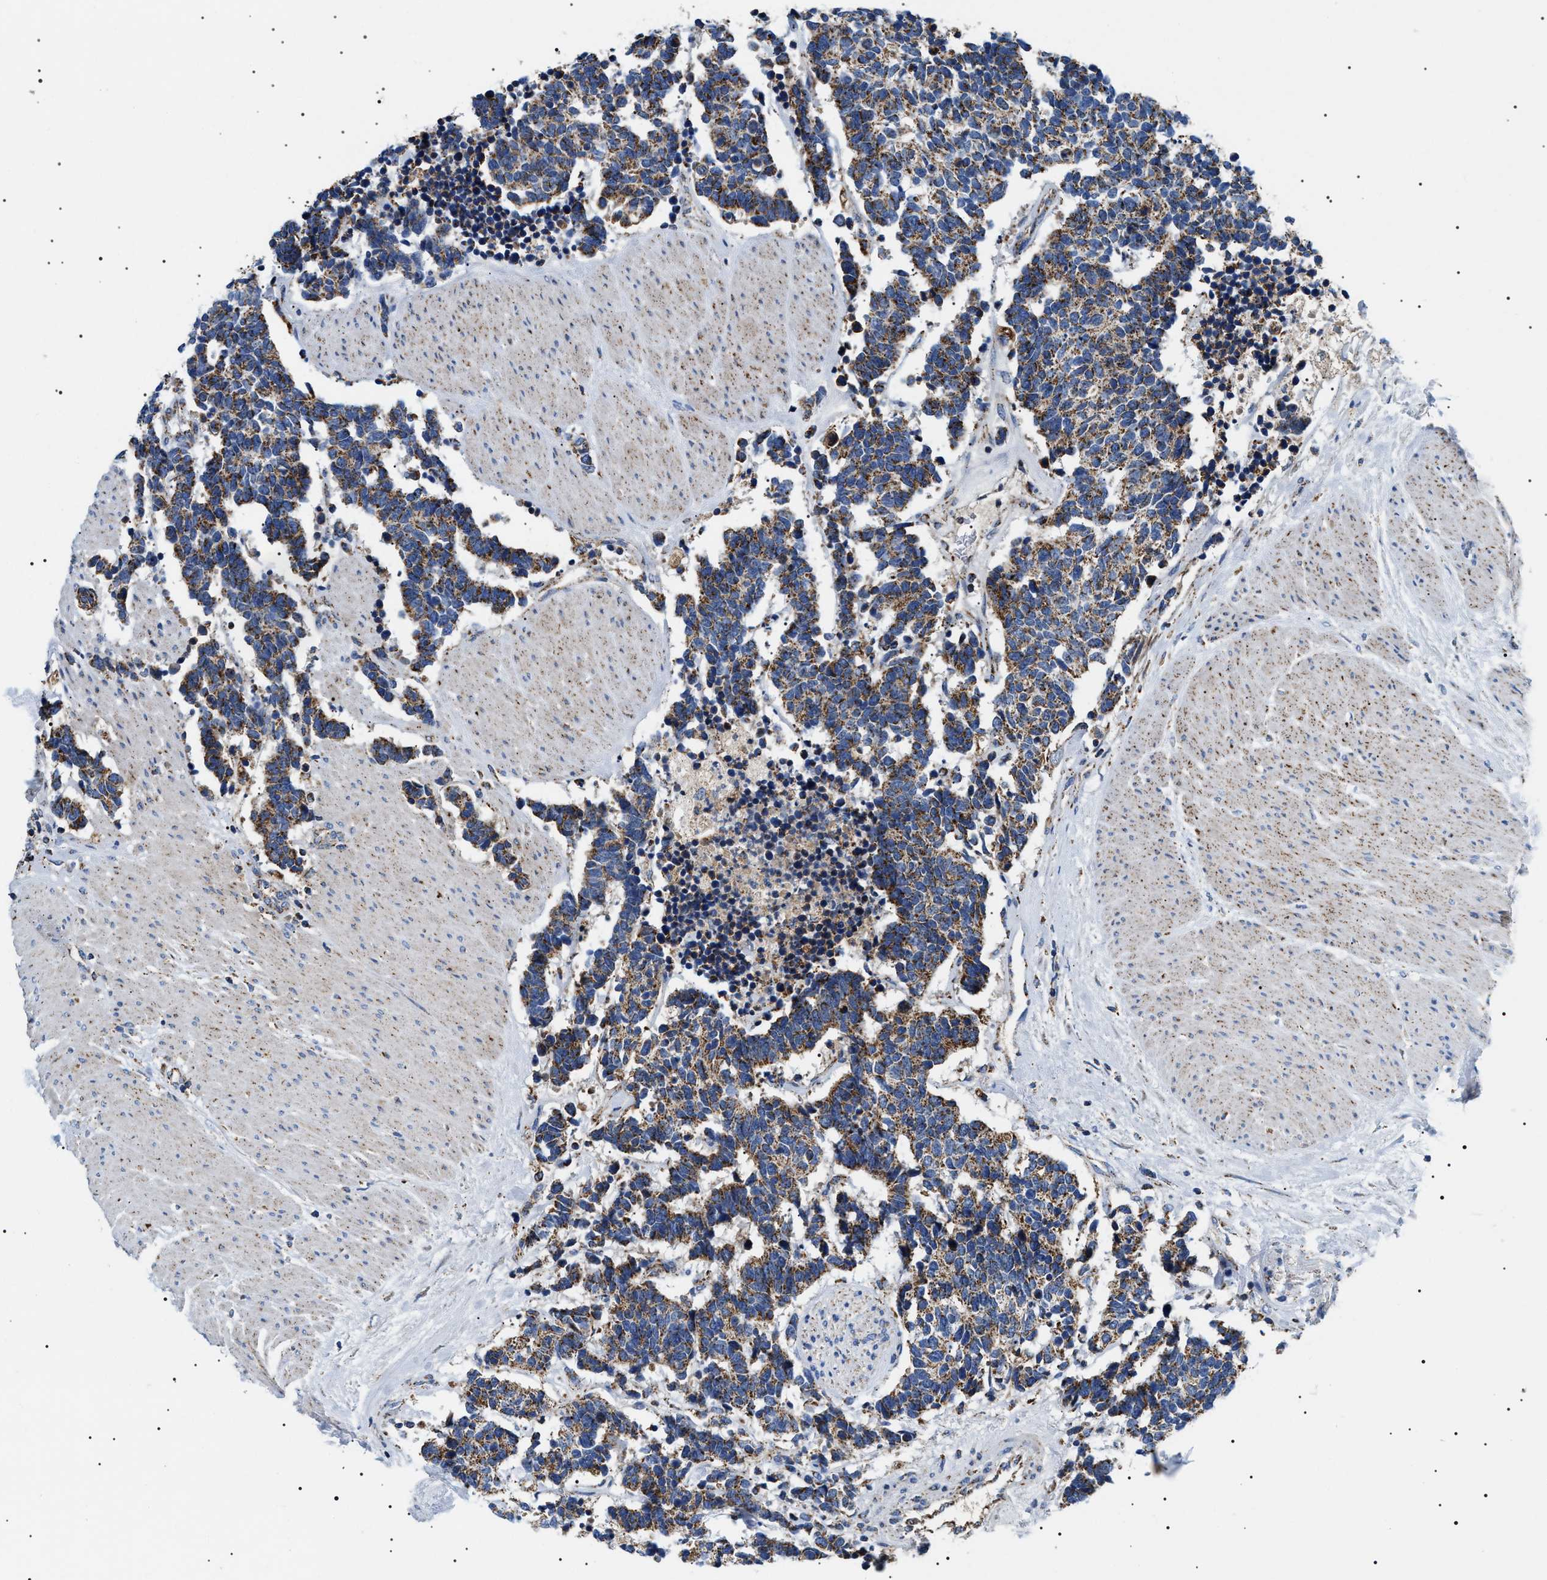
{"staining": {"intensity": "moderate", "quantity": ">75%", "location": "cytoplasmic/membranous"}, "tissue": "carcinoid", "cell_type": "Tumor cells", "image_type": "cancer", "snomed": [{"axis": "morphology", "description": "Carcinoma, NOS"}, {"axis": "morphology", "description": "Carcinoid, malignant, NOS"}, {"axis": "topography", "description": "Urinary bladder"}], "caption": "Malignant carcinoid stained with a protein marker shows moderate staining in tumor cells.", "gene": "OXSM", "patient": {"sex": "male", "age": 57}}